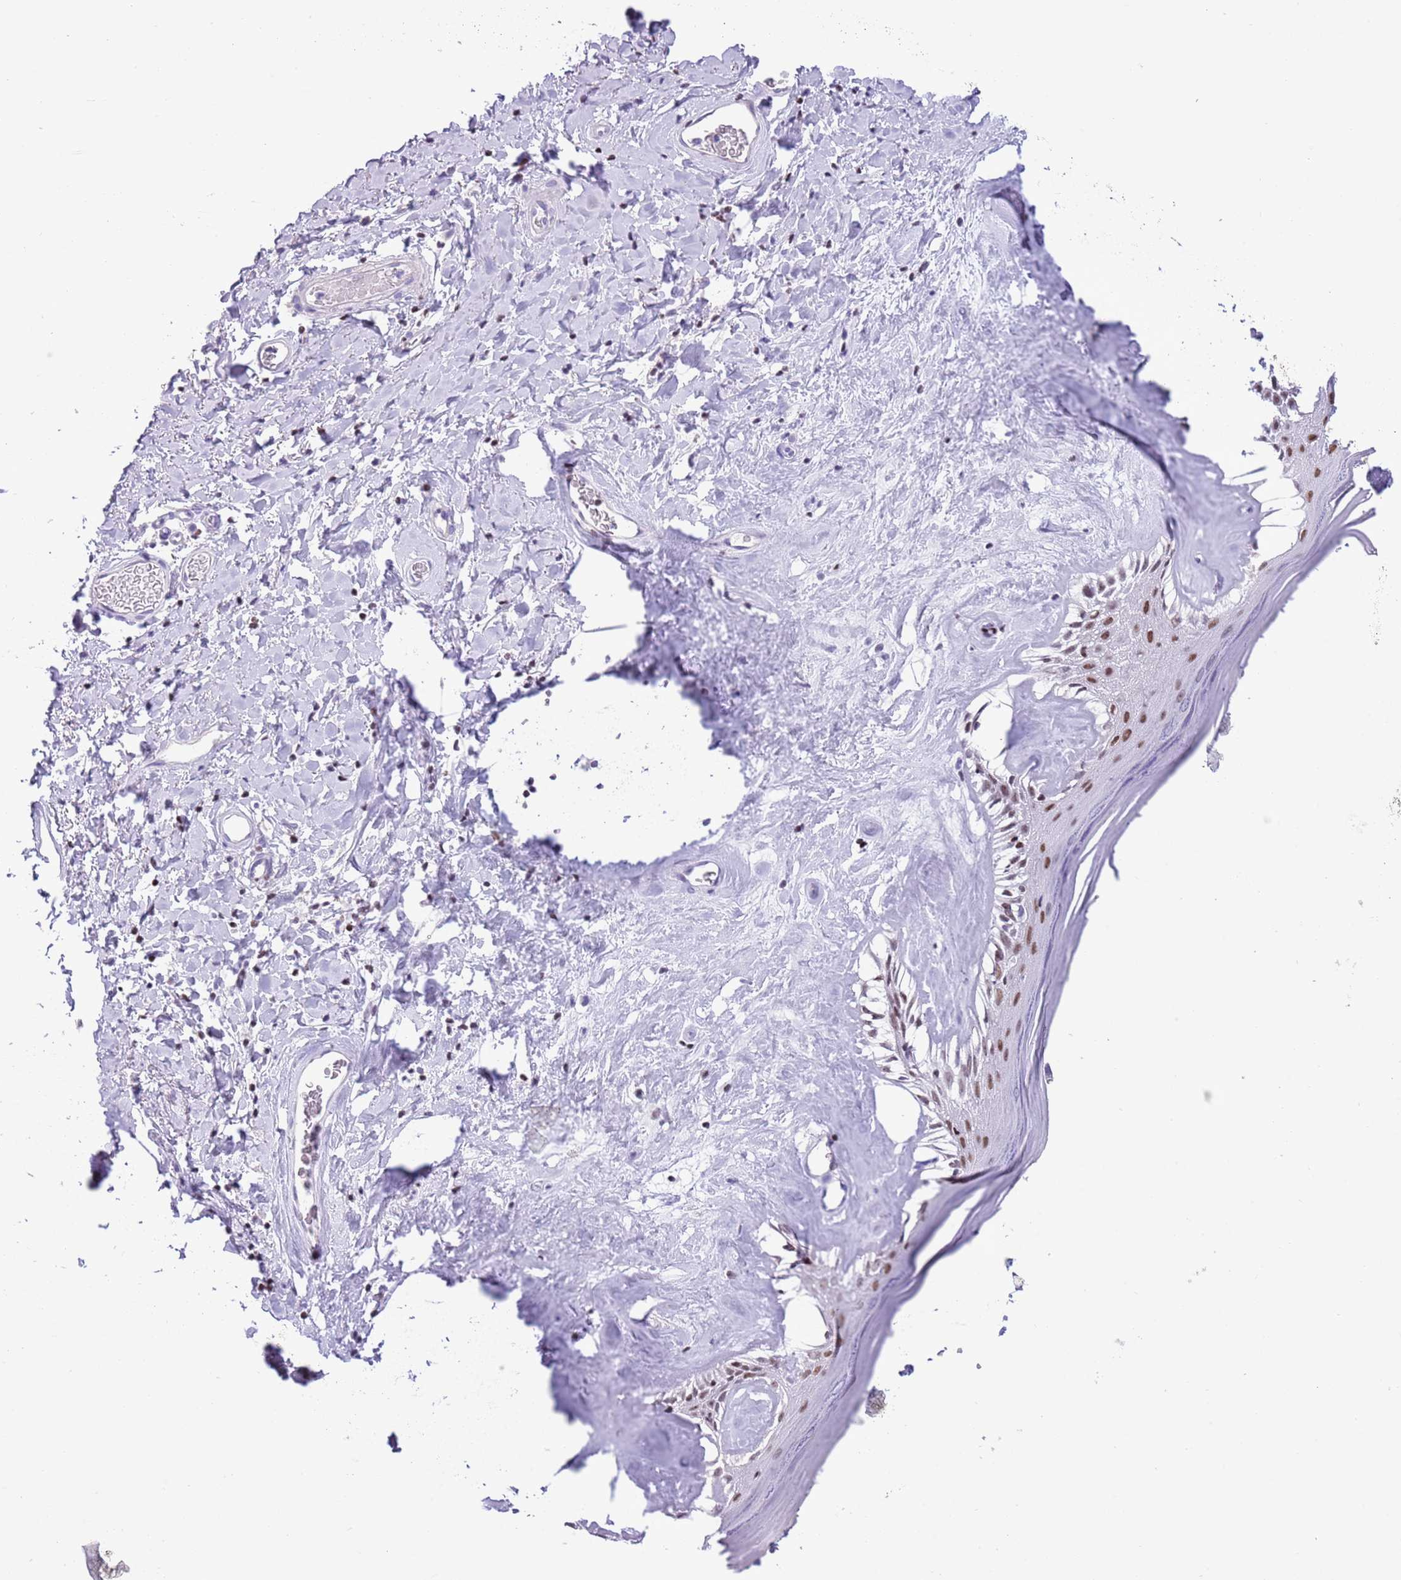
{"staining": {"intensity": "moderate", "quantity": ">75%", "location": "nuclear"}, "tissue": "skin", "cell_type": "Epidermal cells", "image_type": "normal", "snomed": [{"axis": "morphology", "description": "Normal tissue, NOS"}, {"axis": "morphology", "description": "Inflammation, NOS"}, {"axis": "topography", "description": "Vulva"}], "caption": "The immunohistochemical stain labels moderate nuclear staining in epidermal cells of benign skin.", "gene": "BCL11B", "patient": {"sex": "female", "age": 86}}